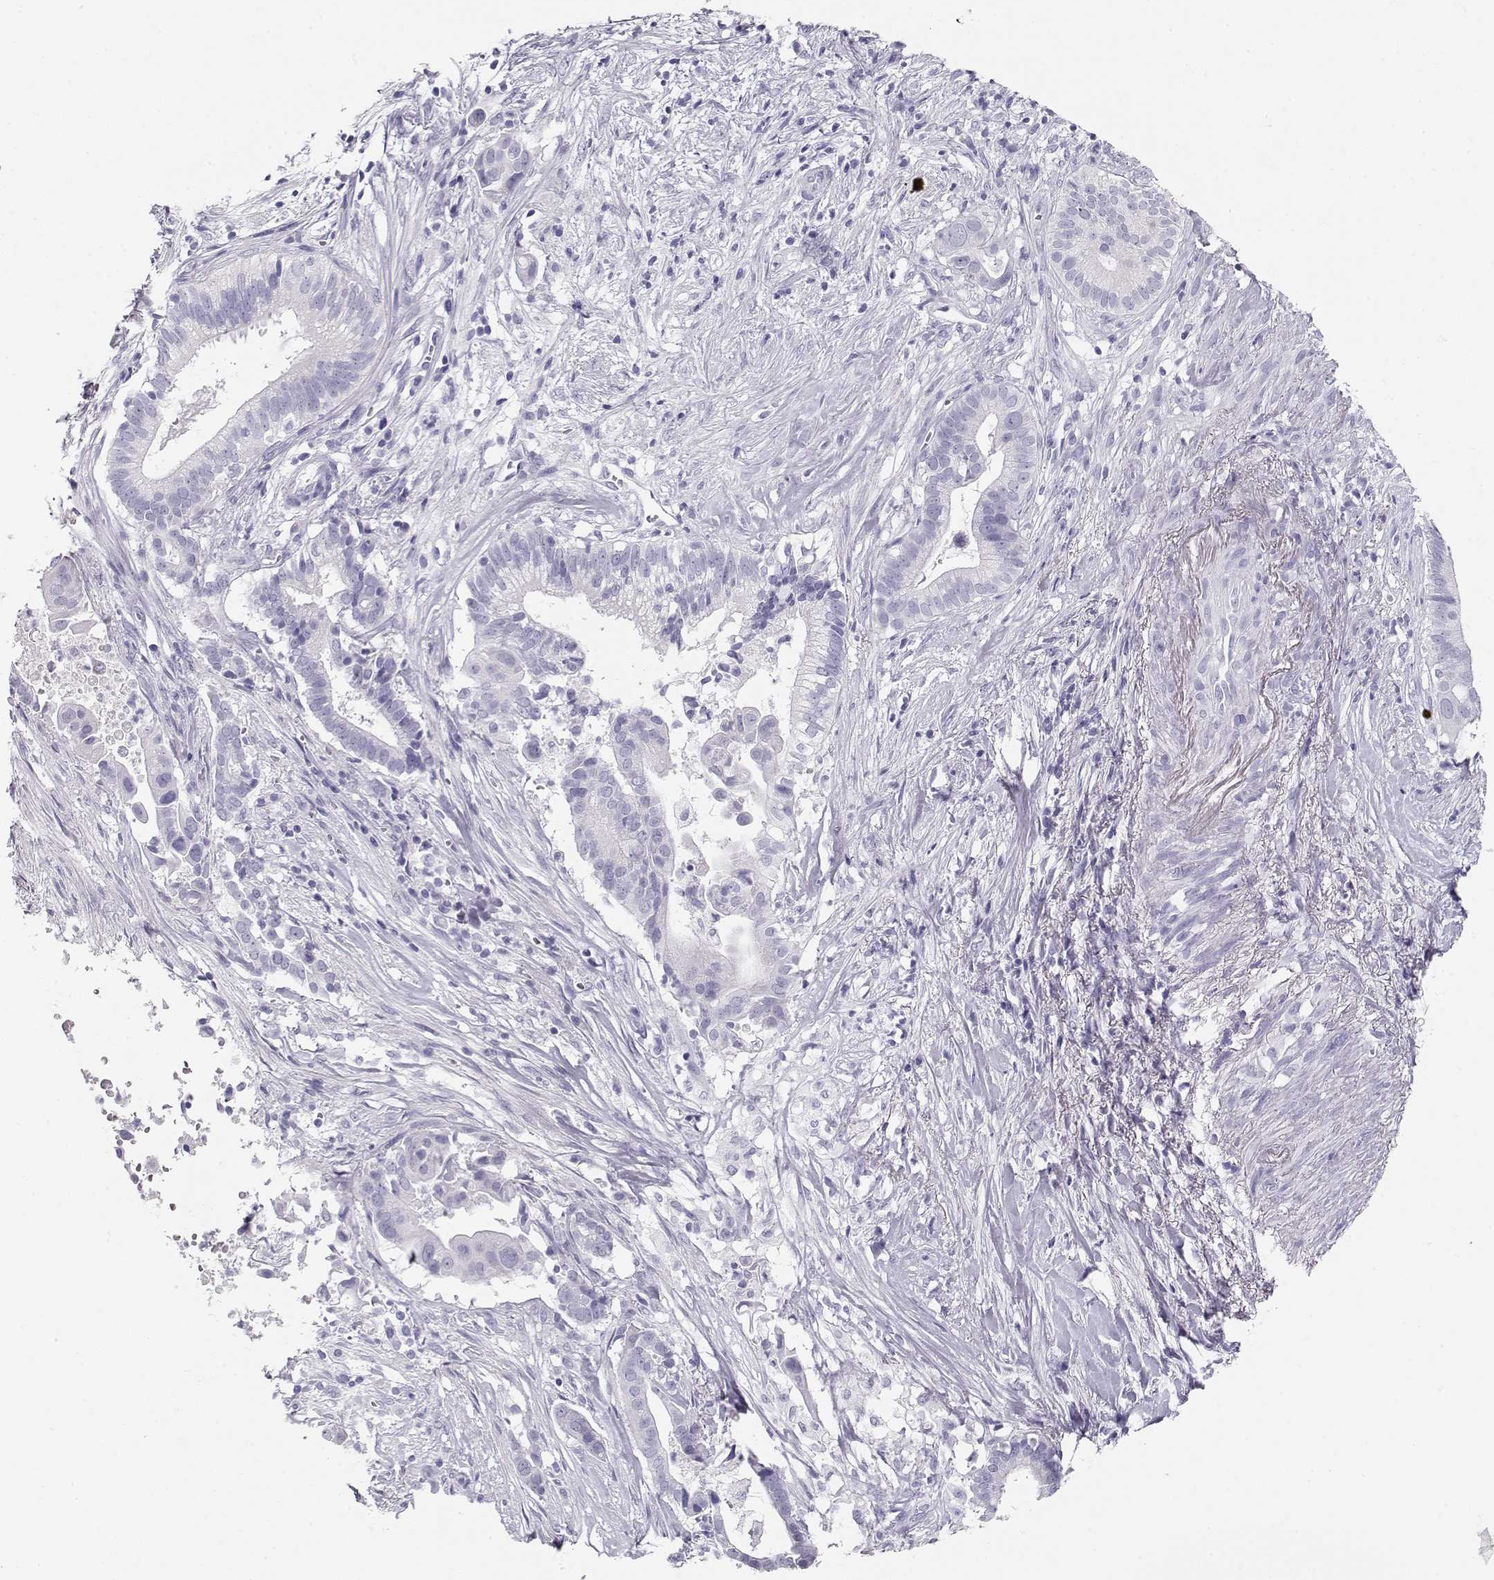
{"staining": {"intensity": "negative", "quantity": "none", "location": "none"}, "tissue": "pancreatic cancer", "cell_type": "Tumor cells", "image_type": "cancer", "snomed": [{"axis": "morphology", "description": "Adenocarcinoma, NOS"}, {"axis": "topography", "description": "Pancreas"}], "caption": "The photomicrograph reveals no significant positivity in tumor cells of pancreatic cancer.", "gene": "MAGEC1", "patient": {"sex": "male", "age": 61}}